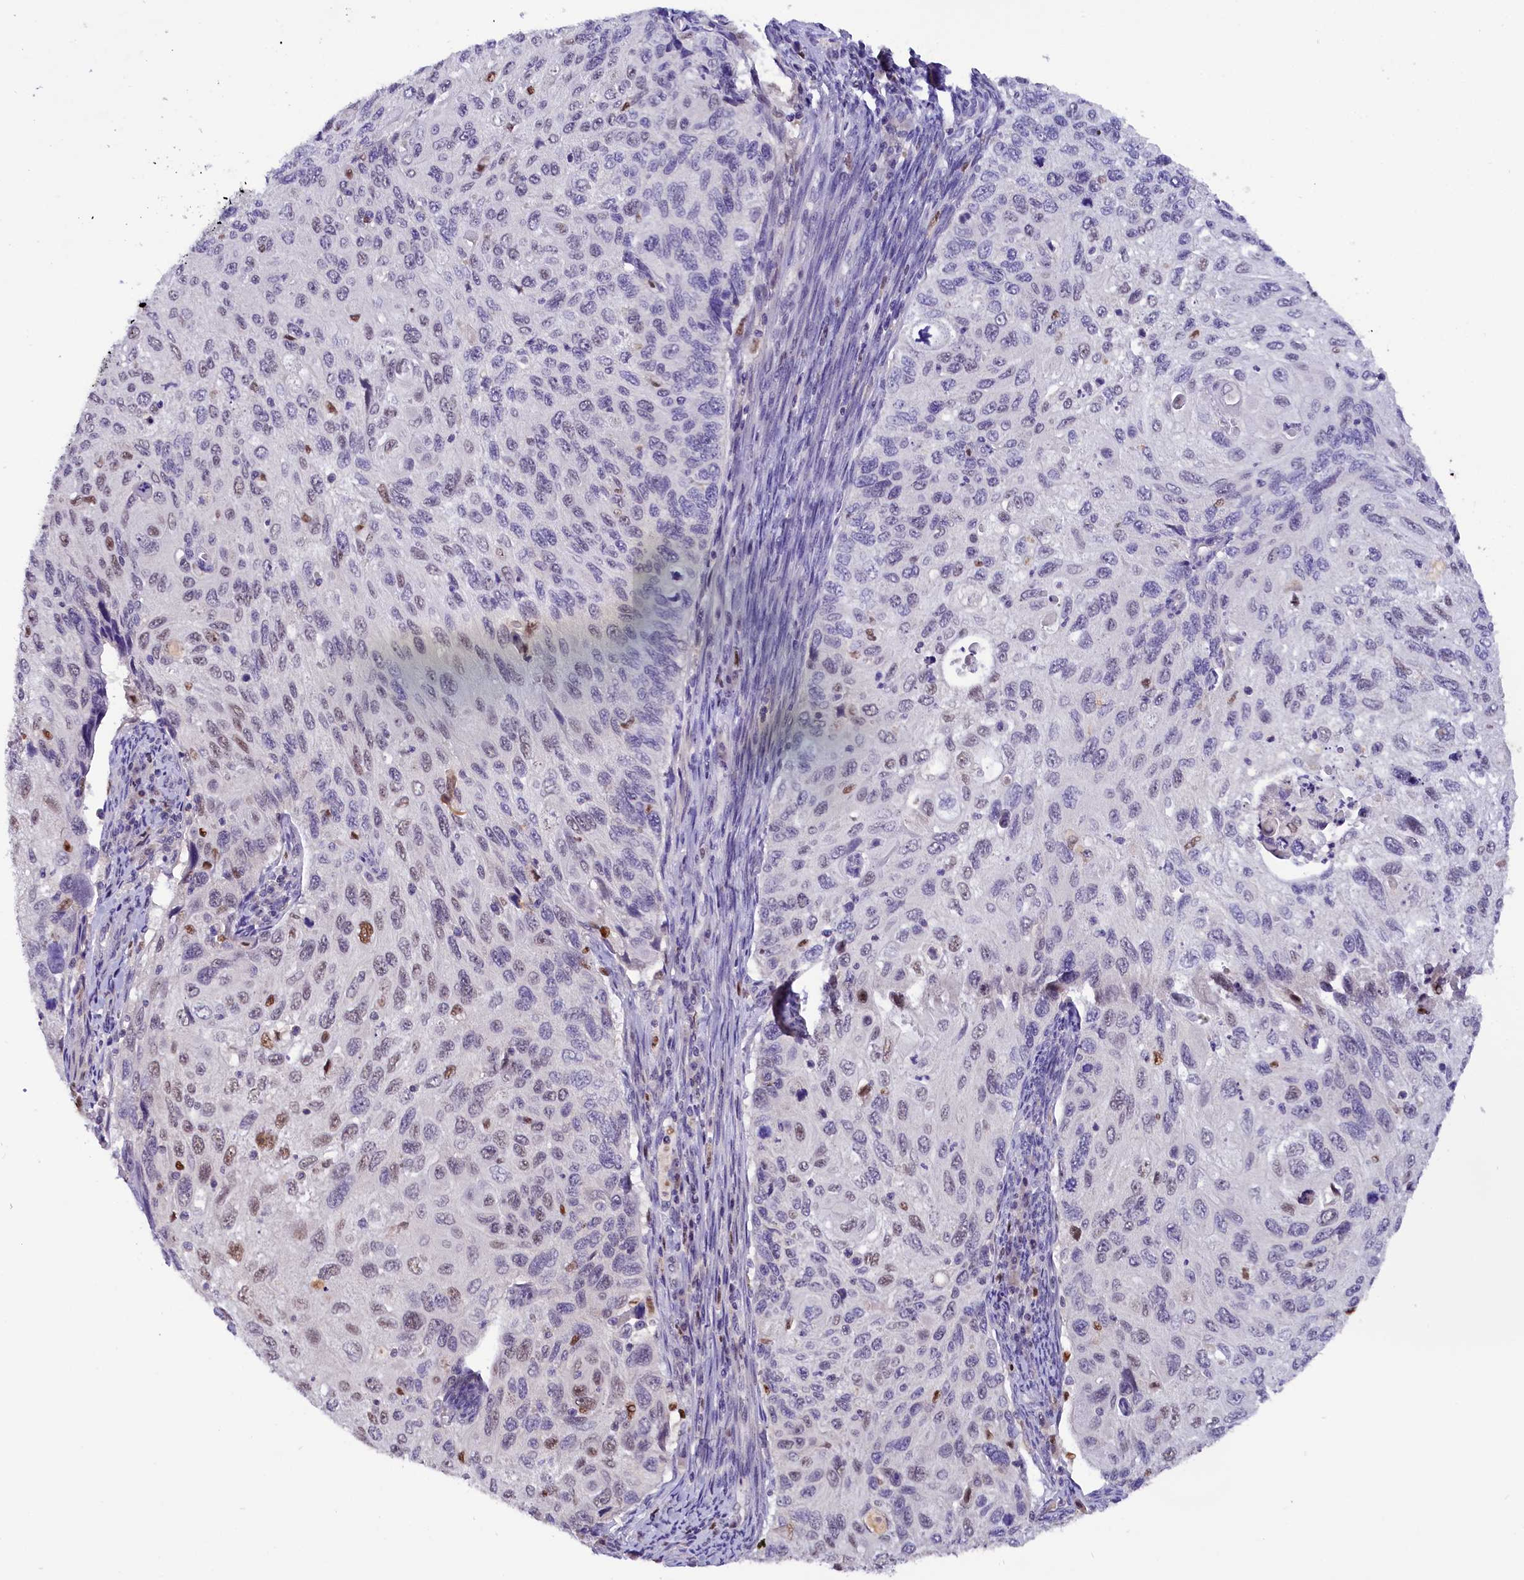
{"staining": {"intensity": "moderate", "quantity": "<25%", "location": "nuclear"}, "tissue": "cervical cancer", "cell_type": "Tumor cells", "image_type": "cancer", "snomed": [{"axis": "morphology", "description": "Squamous cell carcinoma, NOS"}, {"axis": "topography", "description": "Cervix"}], "caption": "Protein analysis of squamous cell carcinoma (cervical) tissue exhibits moderate nuclear staining in about <25% of tumor cells.", "gene": "BTBD9", "patient": {"sex": "female", "age": 70}}